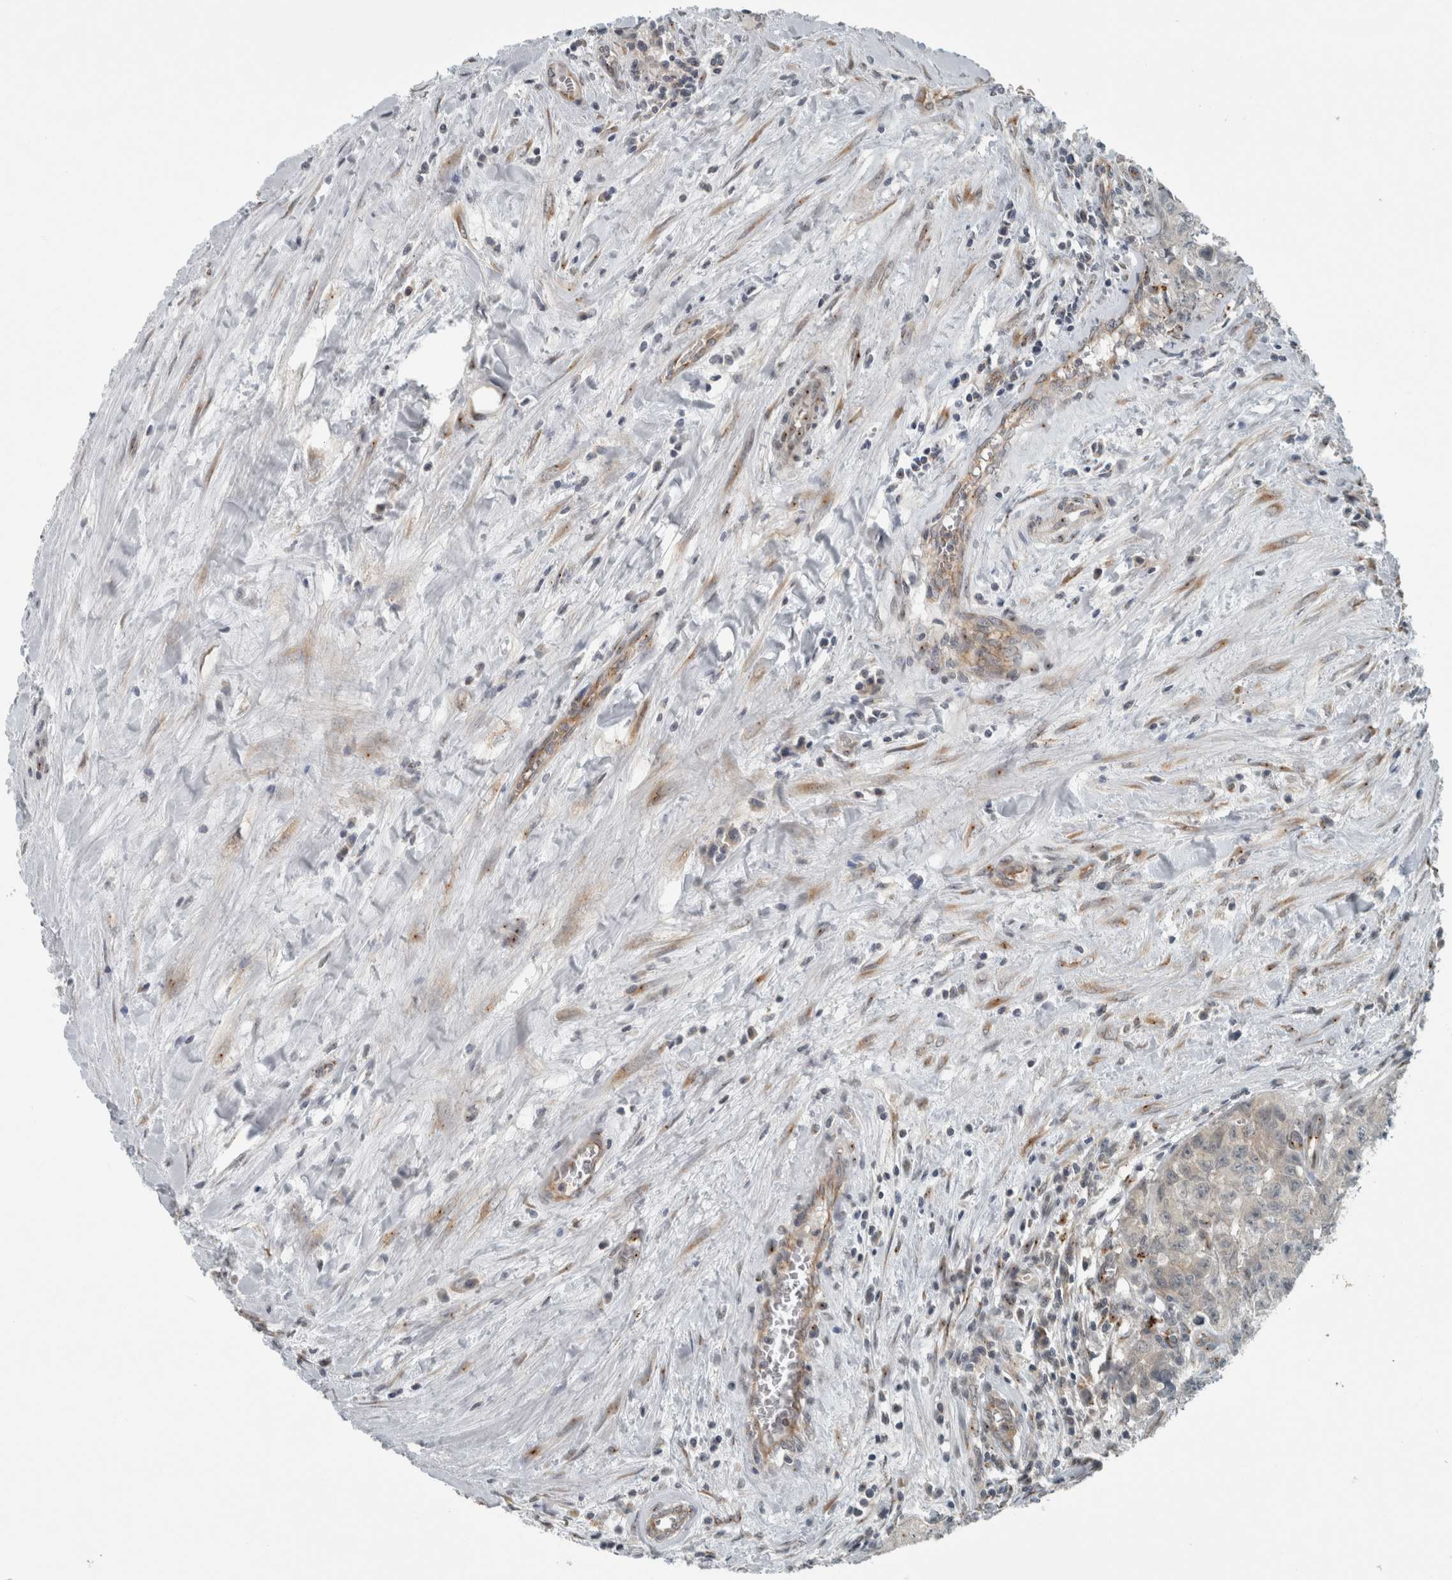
{"staining": {"intensity": "negative", "quantity": "none", "location": "none"}, "tissue": "testis cancer", "cell_type": "Tumor cells", "image_type": "cancer", "snomed": [{"axis": "morphology", "description": "Carcinoma, Embryonal, NOS"}, {"axis": "topography", "description": "Testis"}], "caption": "An IHC micrograph of embryonal carcinoma (testis) is shown. There is no staining in tumor cells of embryonal carcinoma (testis).", "gene": "KIF1C", "patient": {"sex": "male", "age": 28}}